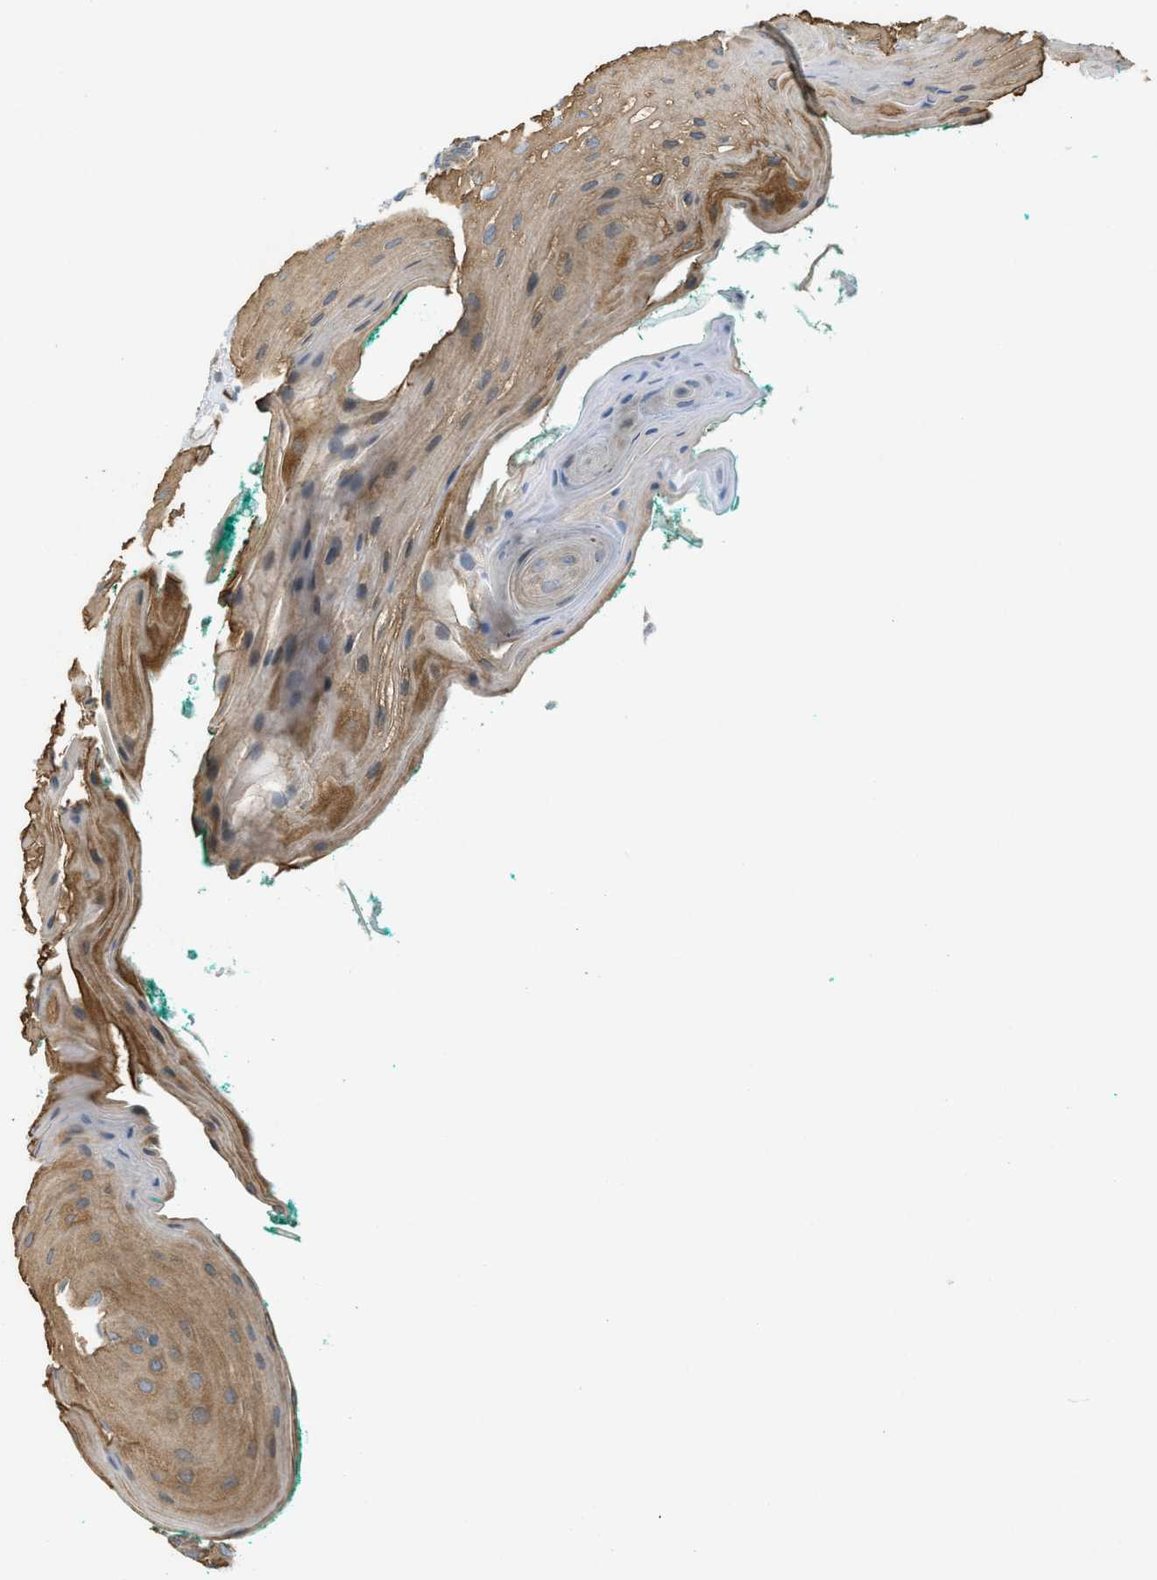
{"staining": {"intensity": "moderate", "quantity": ">75%", "location": "cytoplasmic/membranous"}, "tissue": "oral mucosa", "cell_type": "Squamous epithelial cells", "image_type": "normal", "snomed": [{"axis": "morphology", "description": "Normal tissue, NOS"}, {"axis": "topography", "description": "Oral tissue"}], "caption": "Squamous epithelial cells reveal medium levels of moderate cytoplasmic/membranous expression in about >75% of cells in unremarkable oral mucosa.", "gene": "SIGMAR1", "patient": {"sex": "male", "age": 58}}